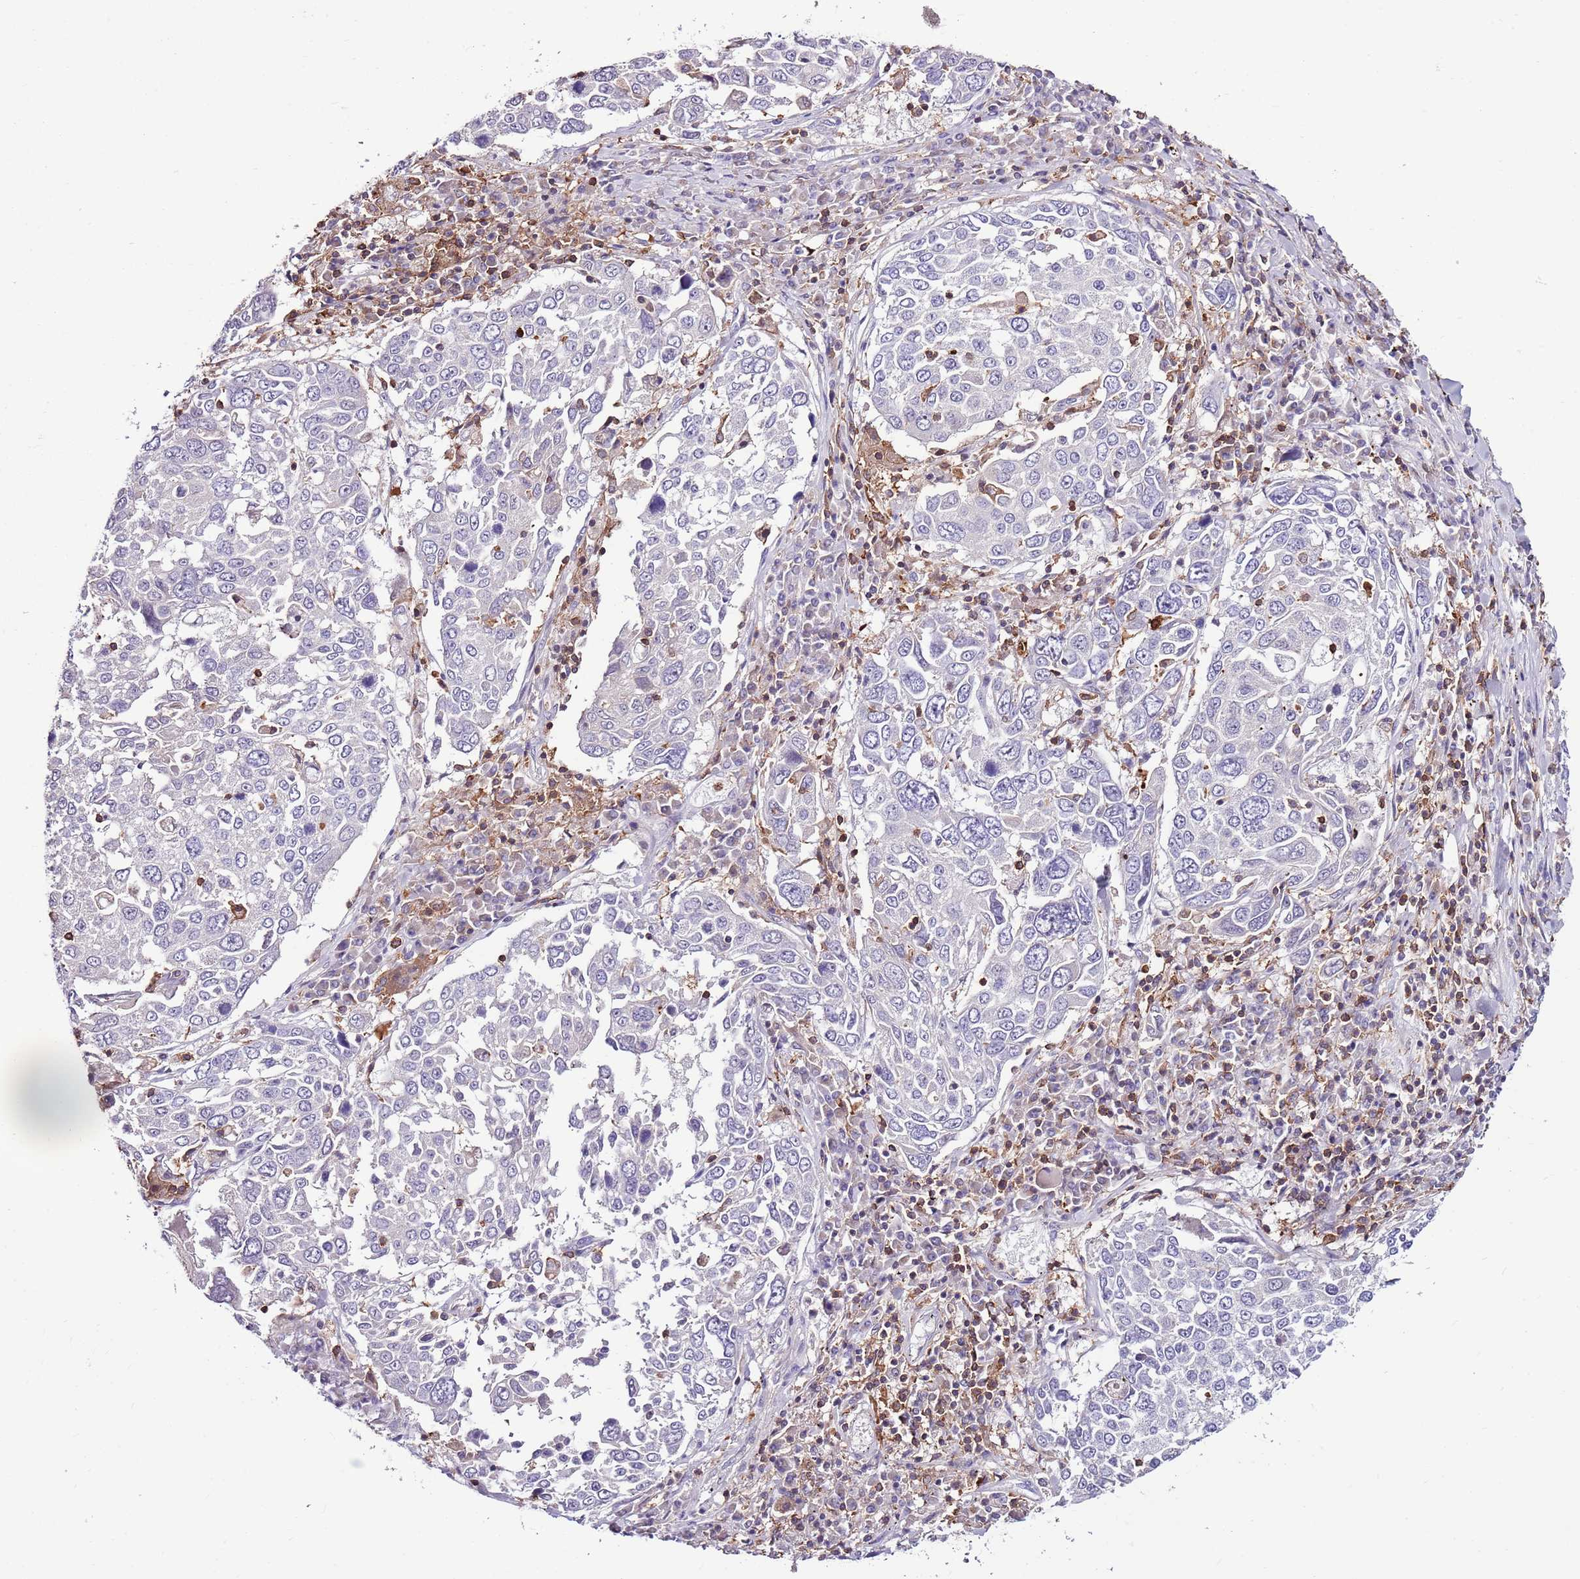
{"staining": {"intensity": "negative", "quantity": "none", "location": "none"}, "tissue": "lung cancer", "cell_type": "Tumor cells", "image_type": "cancer", "snomed": [{"axis": "morphology", "description": "Squamous cell carcinoma, NOS"}, {"axis": "topography", "description": "Lung"}], "caption": "A histopathology image of human squamous cell carcinoma (lung) is negative for staining in tumor cells.", "gene": "ZSWIM1", "patient": {"sex": "male", "age": 65}}